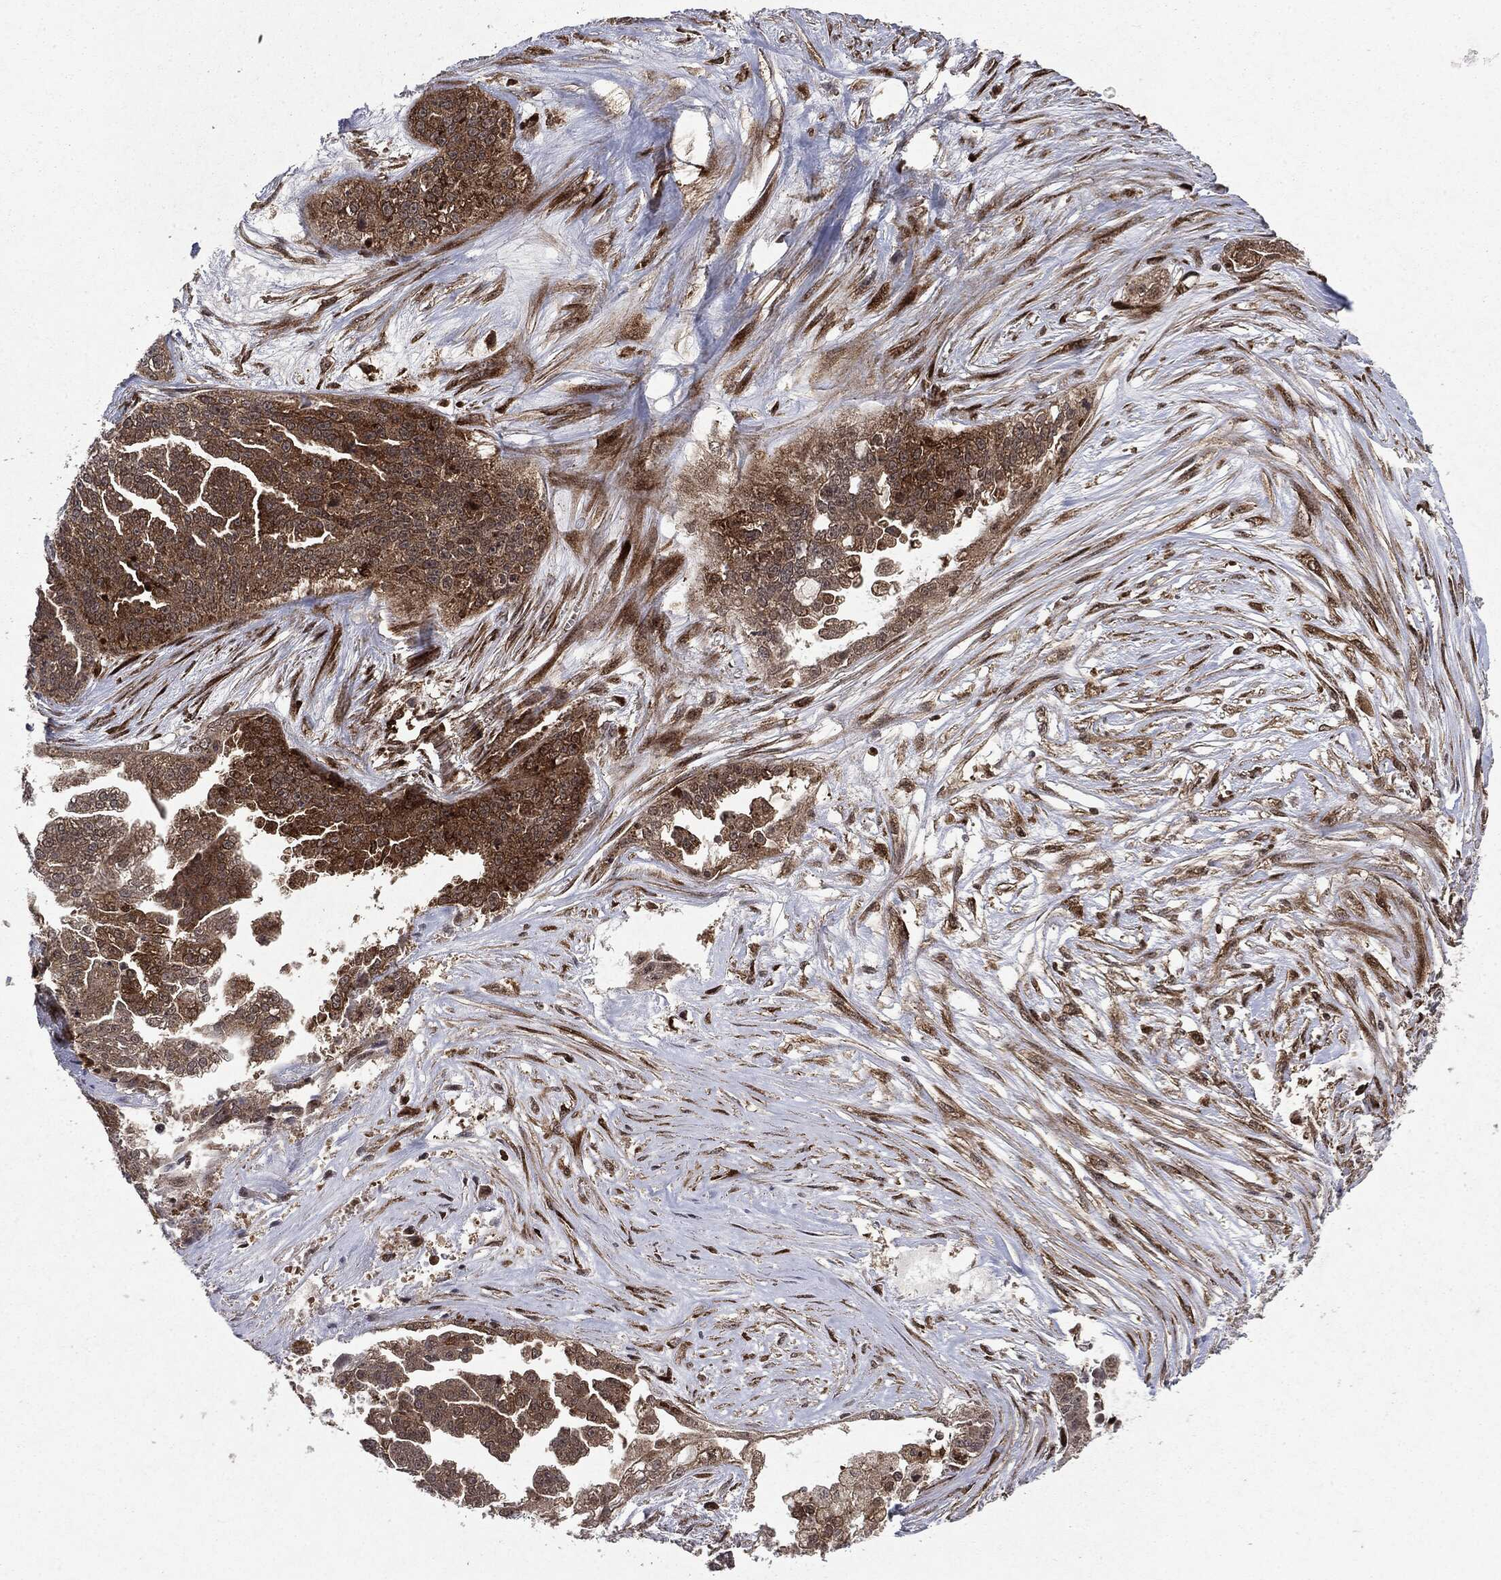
{"staining": {"intensity": "moderate", "quantity": "<25%", "location": "cytoplasmic/membranous"}, "tissue": "ovarian cancer", "cell_type": "Tumor cells", "image_type": "cancer", "snomed": [{"axis": "morphology", "description": "Cystadenocarcinoma, serous, NOS"}, {"axis": "topography", "description": "Ovary"}], "caption": "A high-resolution micrograph shows immunohistochemistry staining of ovarian cancer, which demonstrates moderate cytoplasmic/membranous positivity in about <25% of tumor cells.", "gene": "OTUB1", "patient": {"sex": "female", "age": 58}}